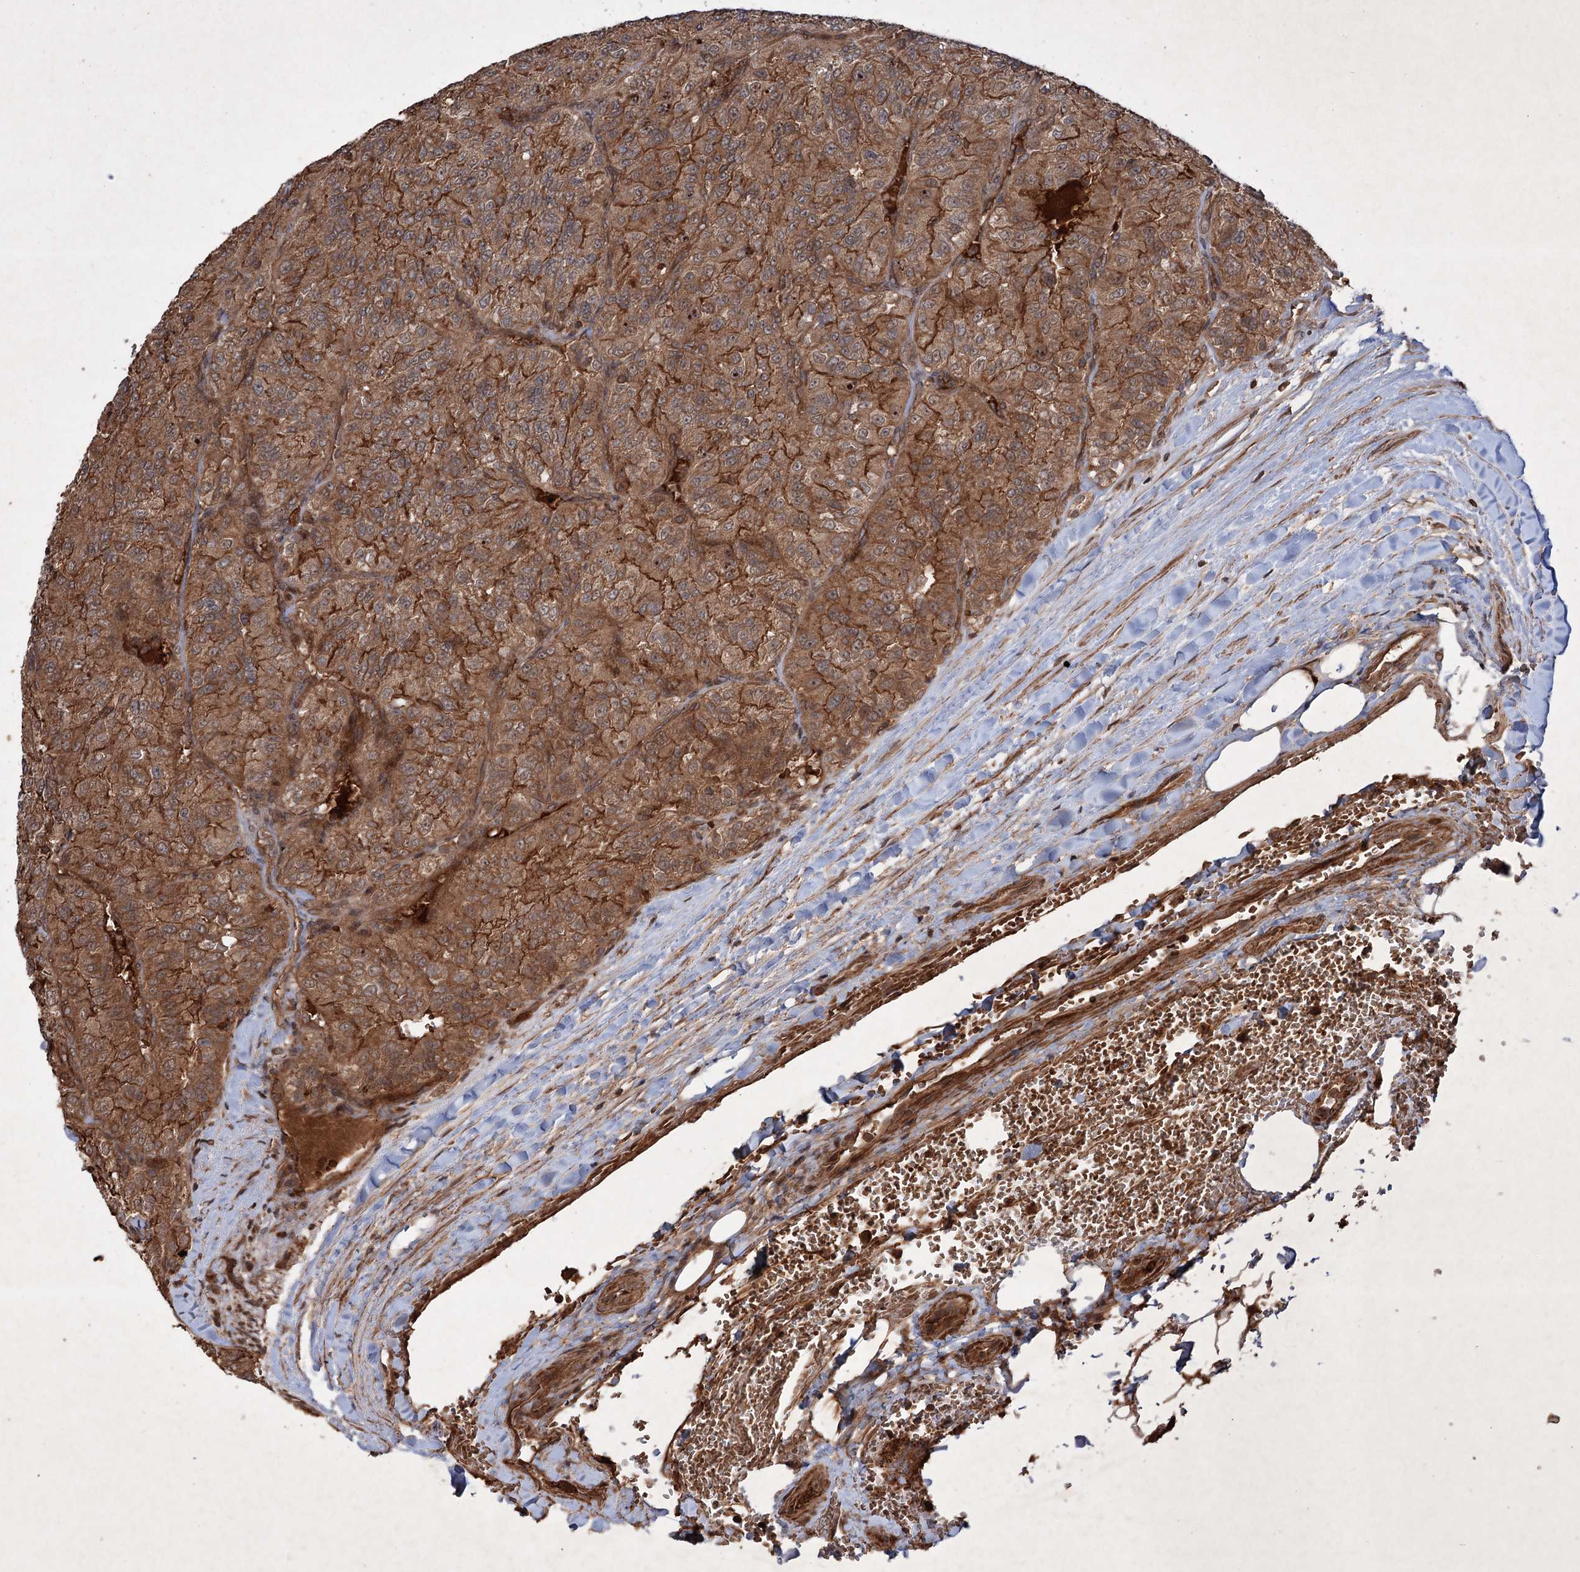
{"staining": {"intensity": "strong", "quantity": ">75%", "location": "cytoplasmic/membranous"}, "tissue": "renal cancer", "cell_type": "Tumor cells", "image_type": "cancer", "snomed": [{"axis": "morphology", "description": "Adenocarcinoma, NOS"}, {"axis": "topography", "description": "Kidney"}], "caption": "Protein expression analysis of adenocarcinoma (renal) exhibits strong cytoplasmic/membranous staining in about >75% of tumor cells. (Stains: DAB in brown, nuclei in blue, Microscopy: brightfield microscopy at high magnification).", "gene": "ADK", "patient": {"sex": "female", "age": 63}}